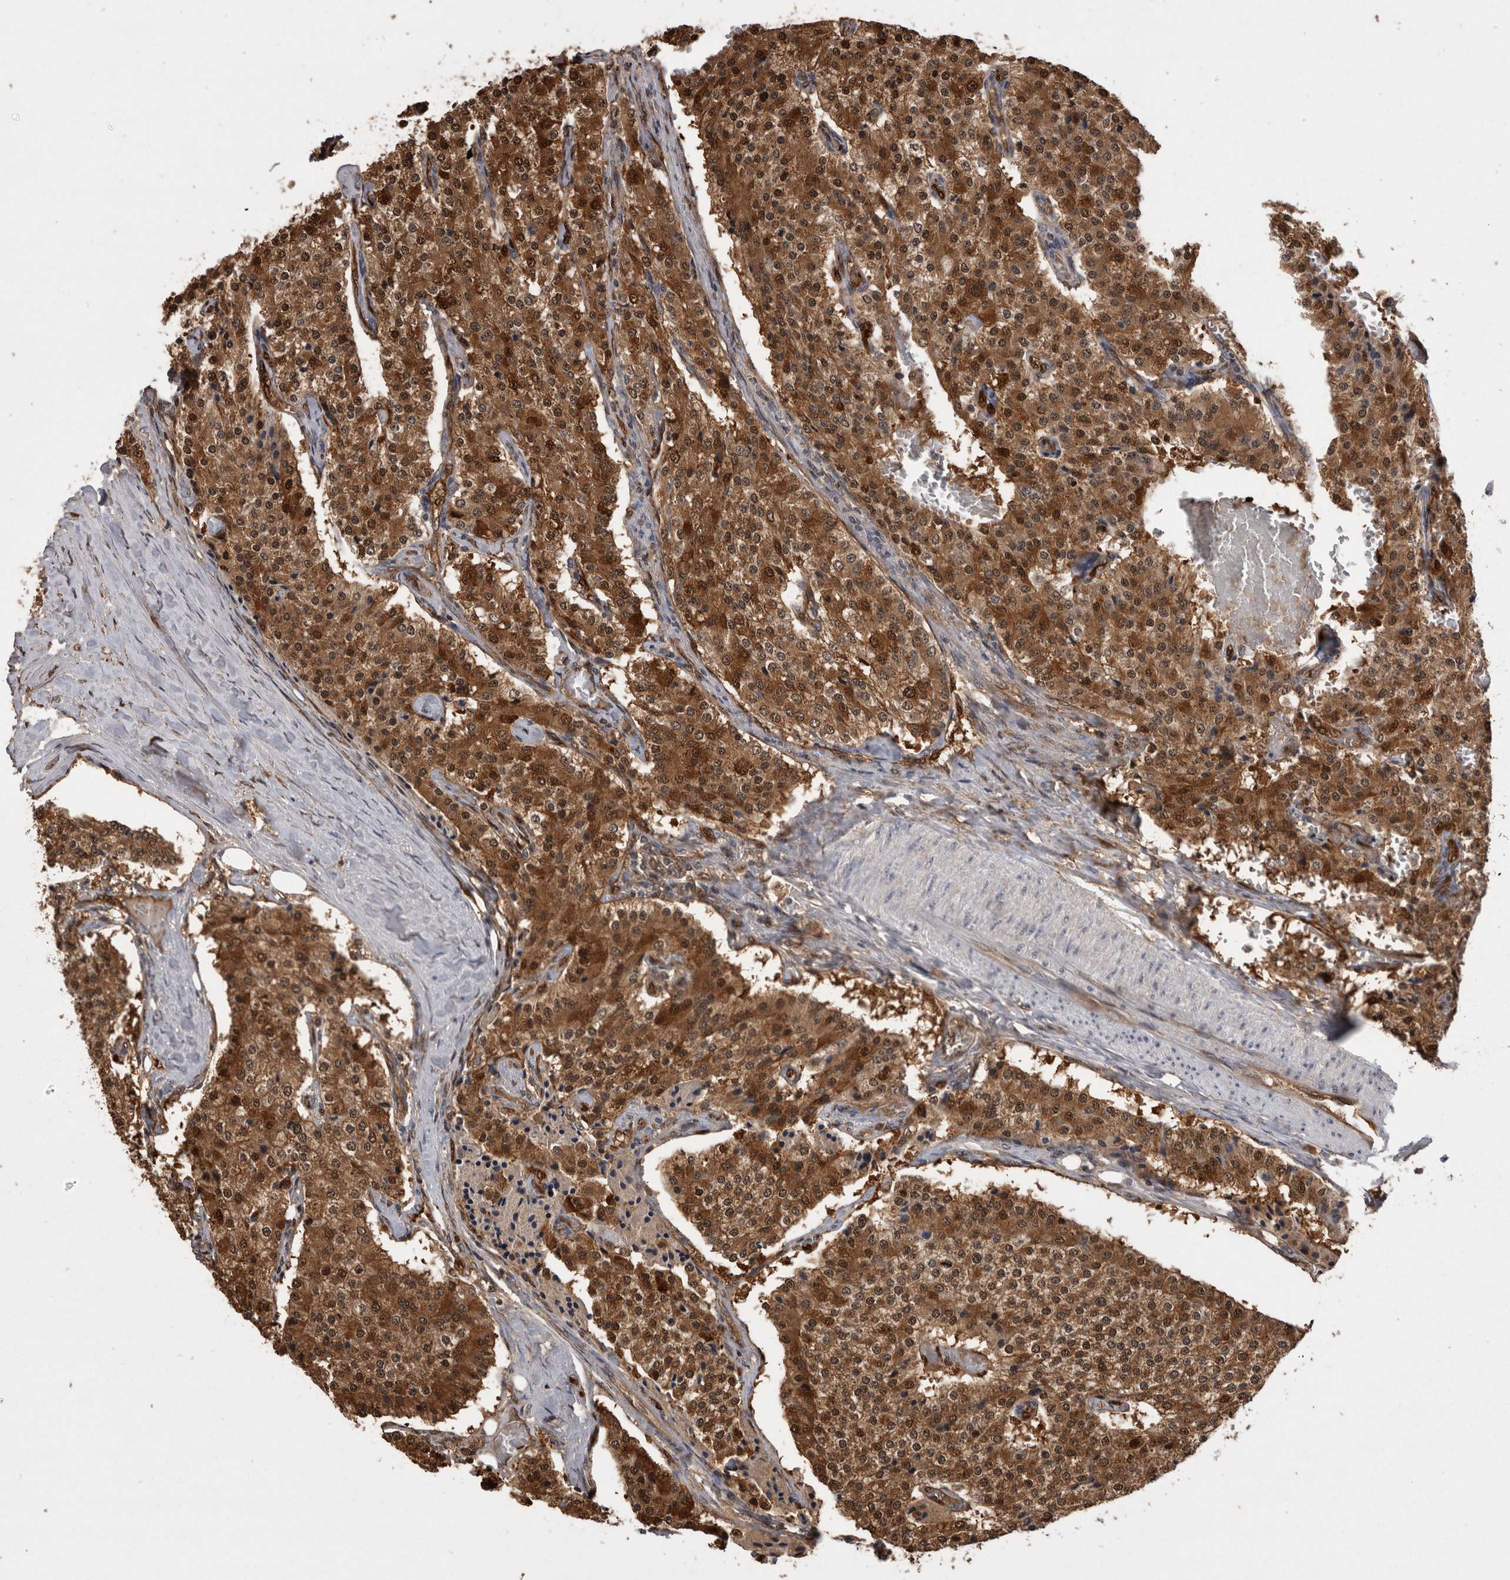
{"staining": {"intensity": "strong", "quantity": ">75%", "location": "cytoplasmic/membranous,nuclear"}, "tissue": "carcinoid", "cell_type": "Tumor cells", "image_type": "cancer", "snomed": [{"axis": "morphology", "description": "Carcinoid, malignant, NOS"}, {"axis": "topography", "description": "Colon"}], "caption": "Immunohistochemical staining of human malignant carcinoid displays strong cytoplasmic/membranous and nuclear protein positivity in about >75% of tumor cells.", "gene": "LXN", "patient": {"sex": "female", "age": 52}}